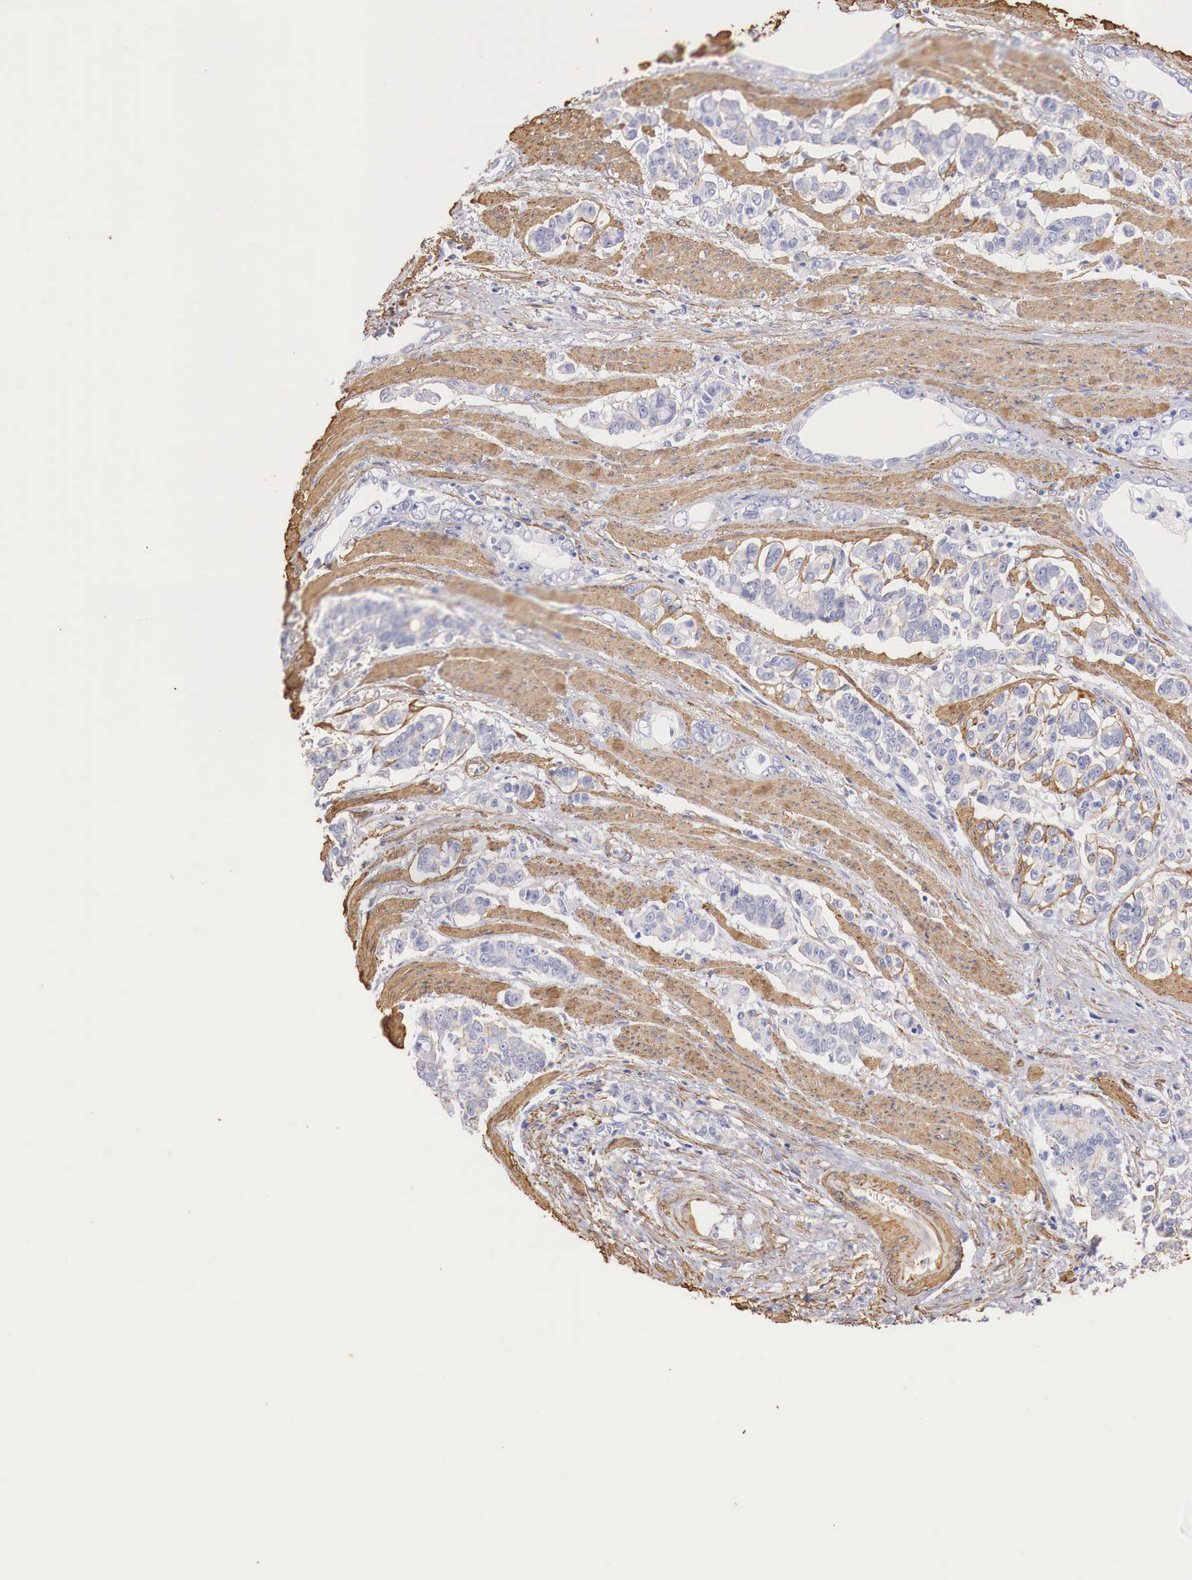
{"staining": {"intensity": "negative", "quantity": "none", "location": "none"}, "tissue": "stomach cancer", "cell_type": "Tumor cells", "image_type": "cancer", "snomed": [{"axis": "morphology", "description": "Adenocarcinoma, NOS"}, {"axis": "topography", "description": "Stomach"}], "caption": "This is an IHC photomicrograph of human stomach cancer. There is no staining in tumor cells.", "gene": "TPM1", "patient": {"sex": "male", "age": 78}}